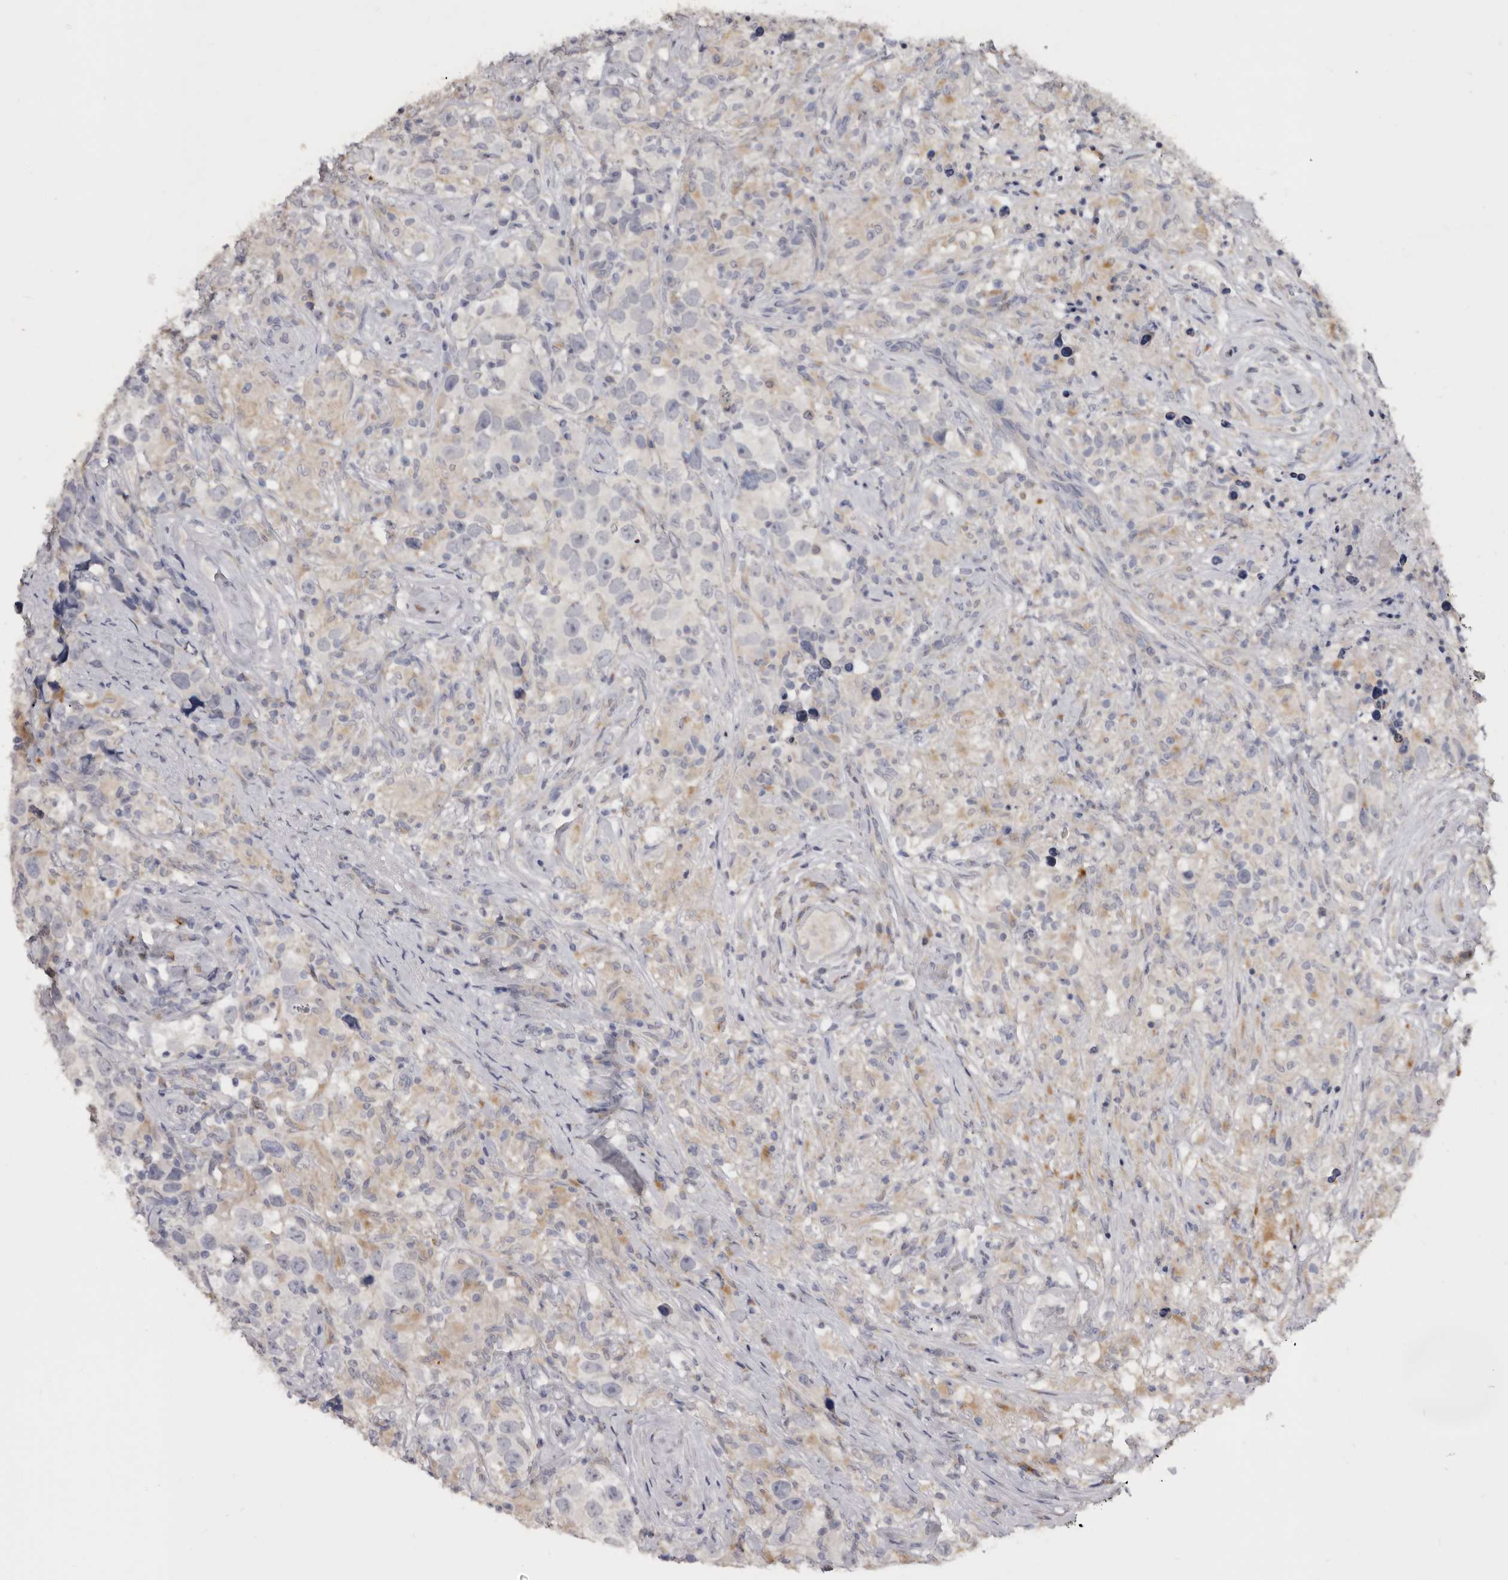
{"staining": {"intensity": "negative", "quantity": "none", "location": "none"}, "tissue": "testis cancer", "cell_type": "Tumor cells", "image_type": "cancer", "snomed": [{"axis": "morphology", "description": "Seminoma, NOS"}, {"axis": "topography", "description": "Testis"}], "caption": "Immunohistochemical staining of testis seminoma displays no significant expression in tumor cells.", "gene": "DAP", "patient": {"sex": "male", "age": 49}}